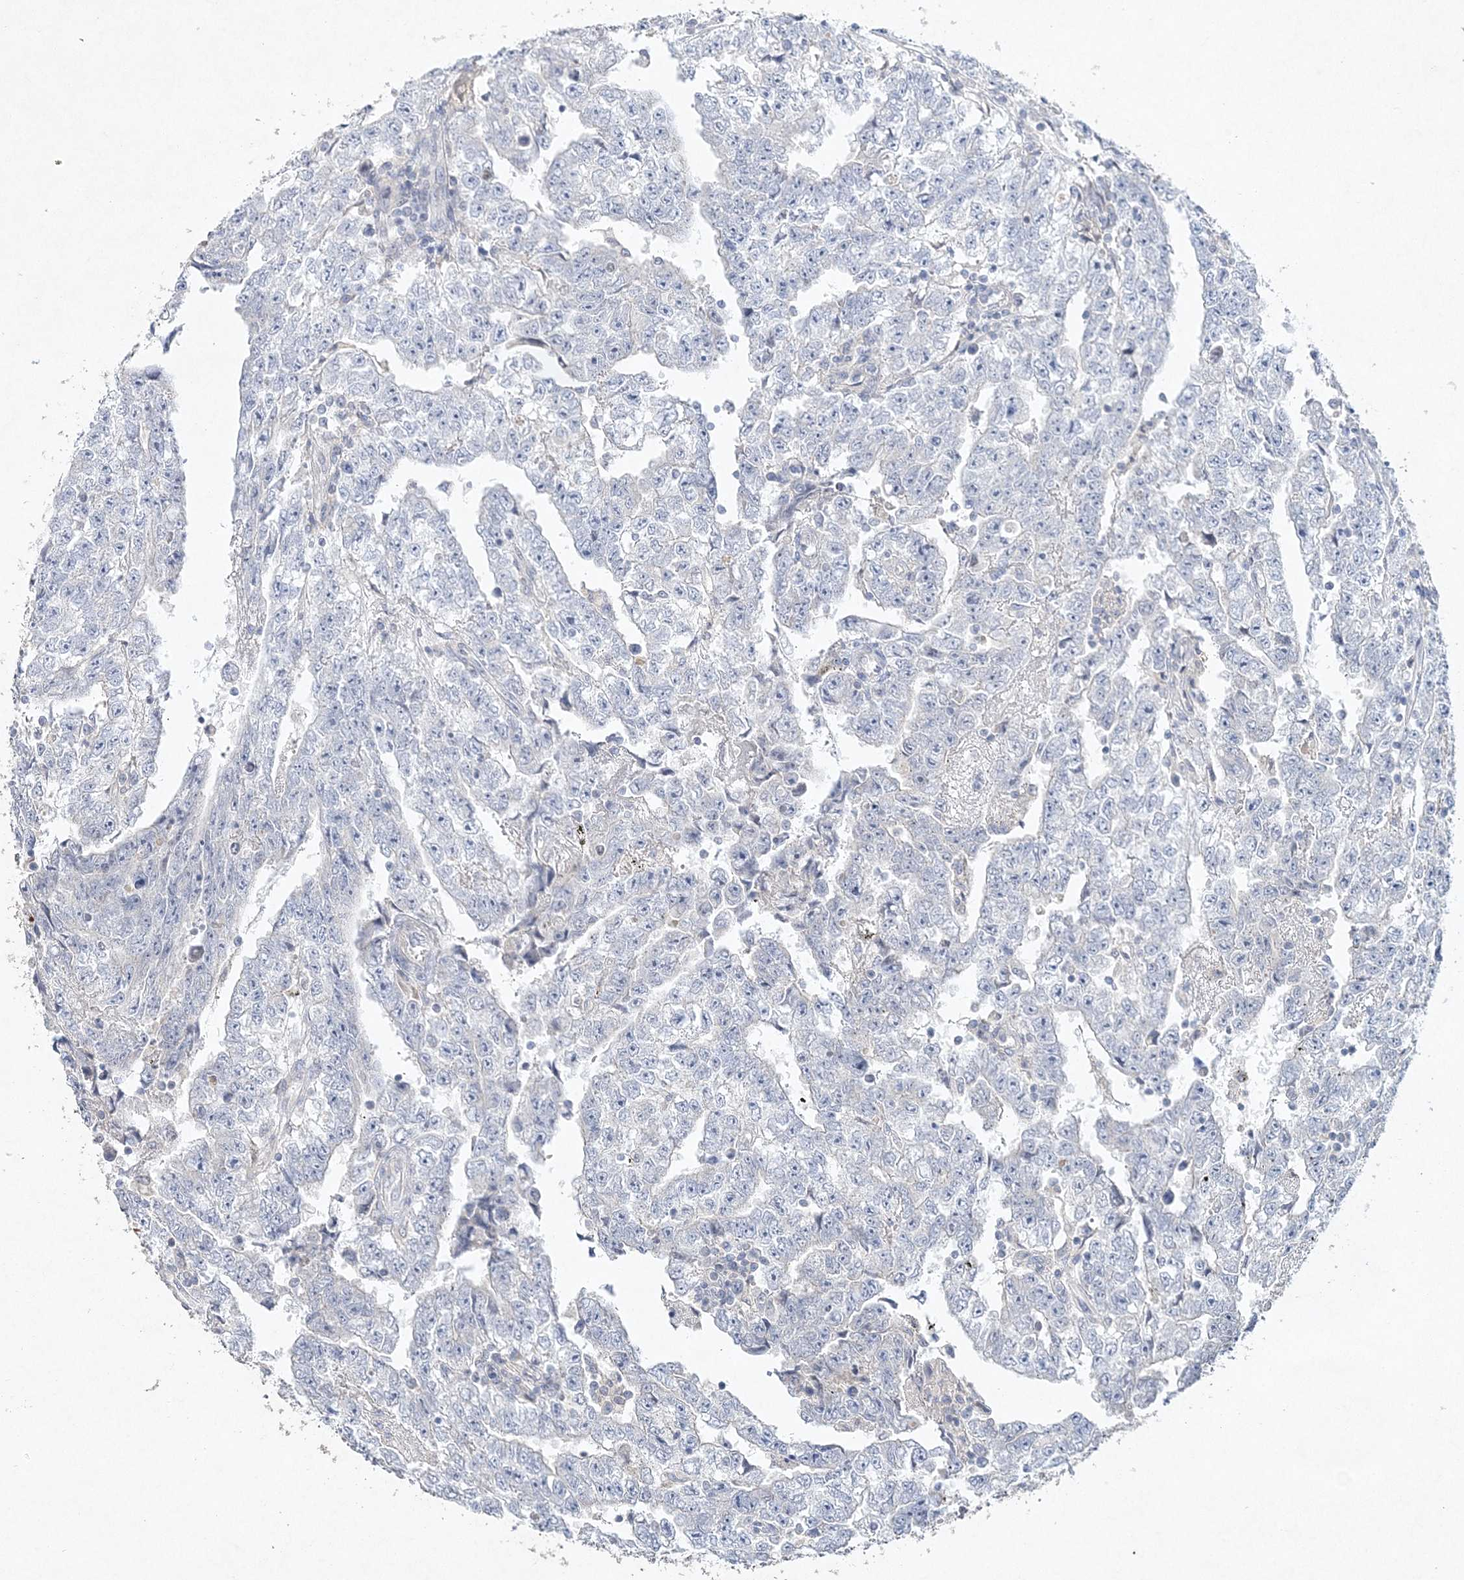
{"staining": {"intensity": "negative", "quantity": "none", "location": "none"}, "tissue": "testis cancer", "cell_type": "Tumor cells", "image_type": "cancer", "snomed": [{"axis": "morphology", "description": "Carcinoma, Embryonal, NOS"}, {"axis": "topography", "description": "Testis"}], "caption": "Embryonal carcinoma (testis) was stained to show a protein in brown. There is no significant staining in tumor cells.", "gene": "MAT2B", "patient": {"sex": "male", "age": 25}}